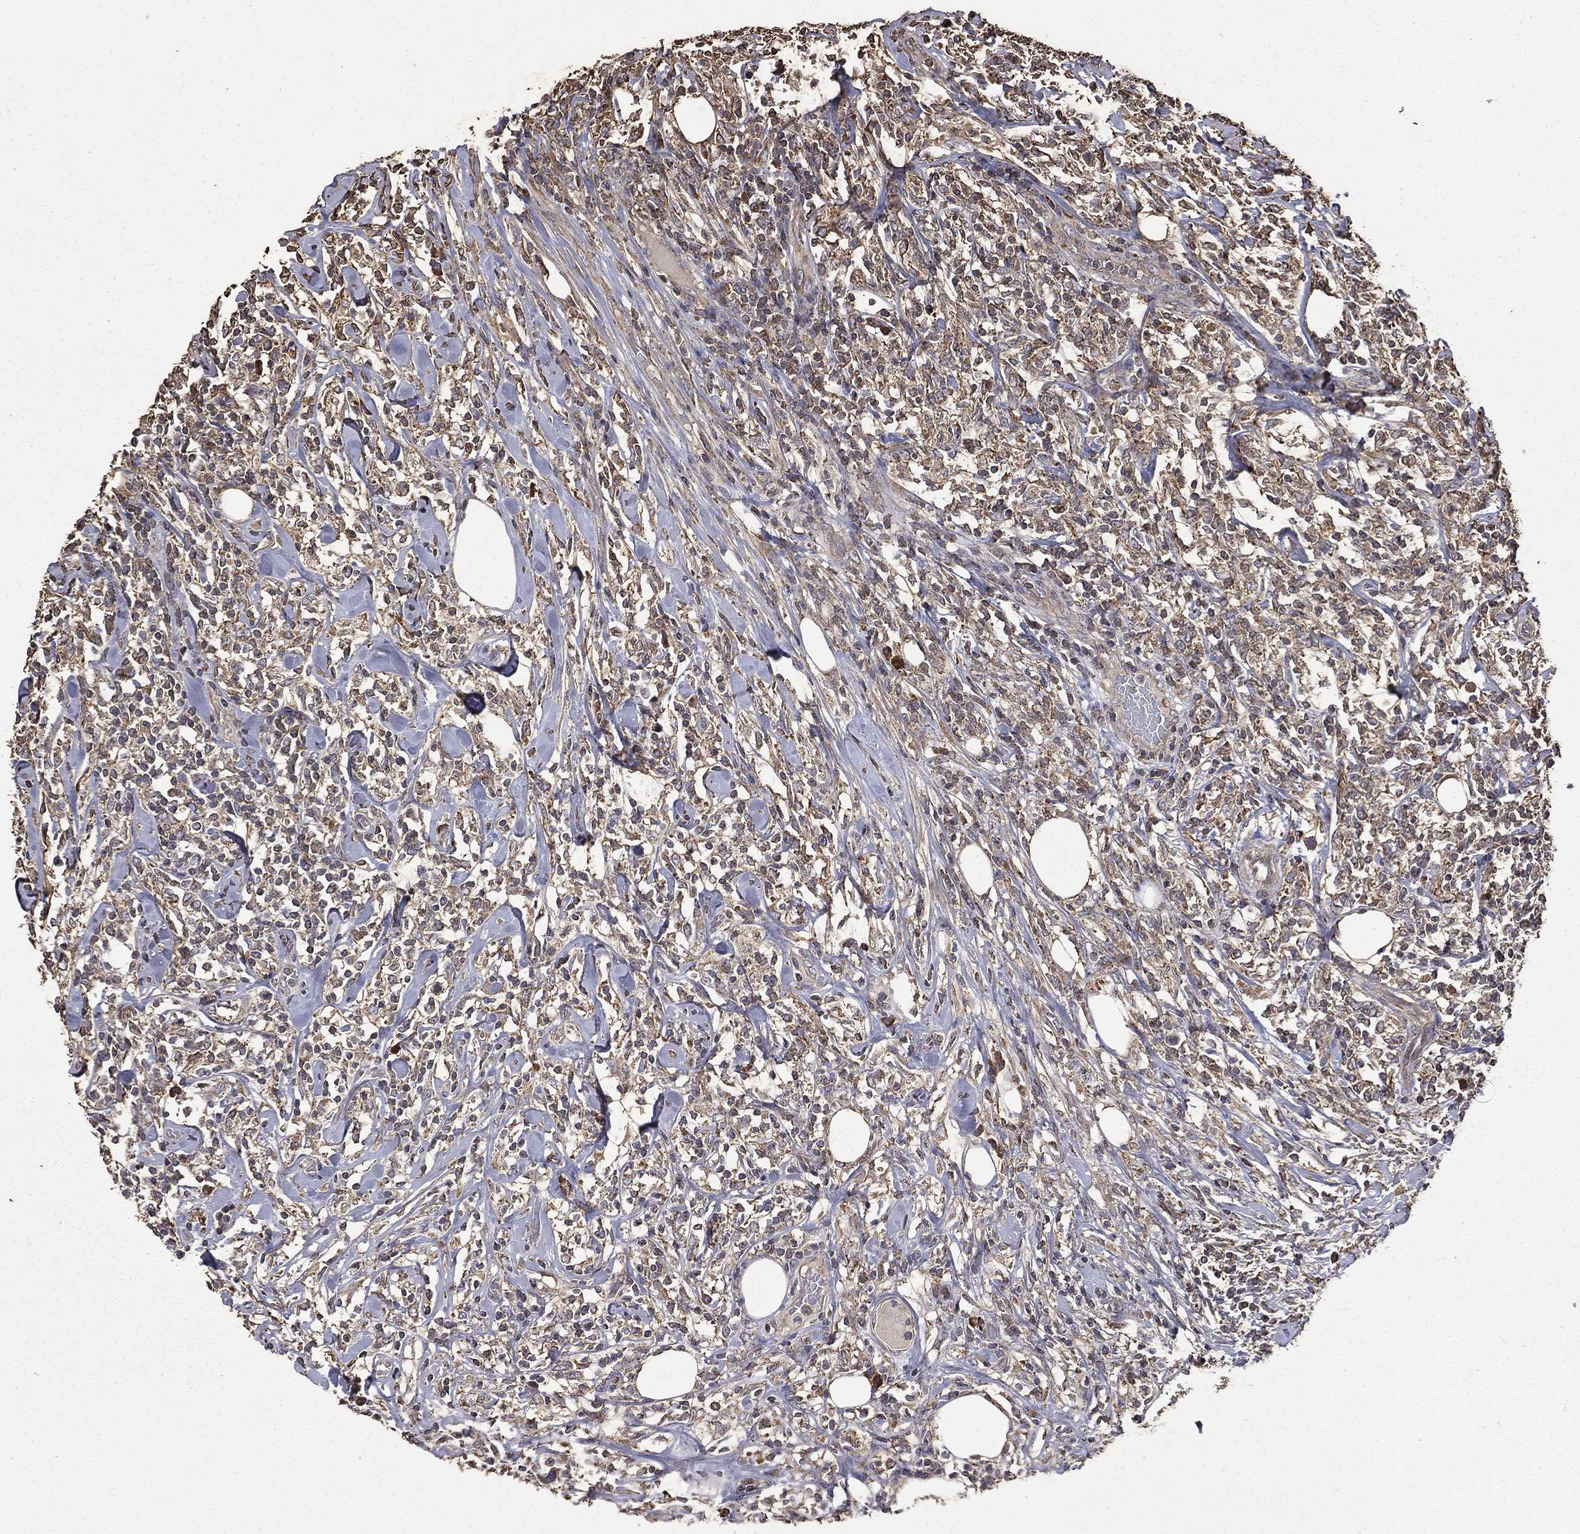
{"staining": {"intensity": "moderate", "quantity": "25%-75%", "location": "cytoplasmic/membranous"}, "tissue": "lymphoma", "cell_type": "Tumor cells", "image_type": "cancer", "snomed": [{"axis": "morphology", "description": "Malignant lymphoma, non-Hodgkin's type, High grade"}, {"axis": "topography", "description": "Lymph node"}], "caption": "Immunohistochemical staining of lymphoma exhibits medium levels of moderate cytoplasmic/membranous expression in about 25%-75% of tumor cells.", "gene": "METTL27", "patient": {"sex": "female", "age": 84}}